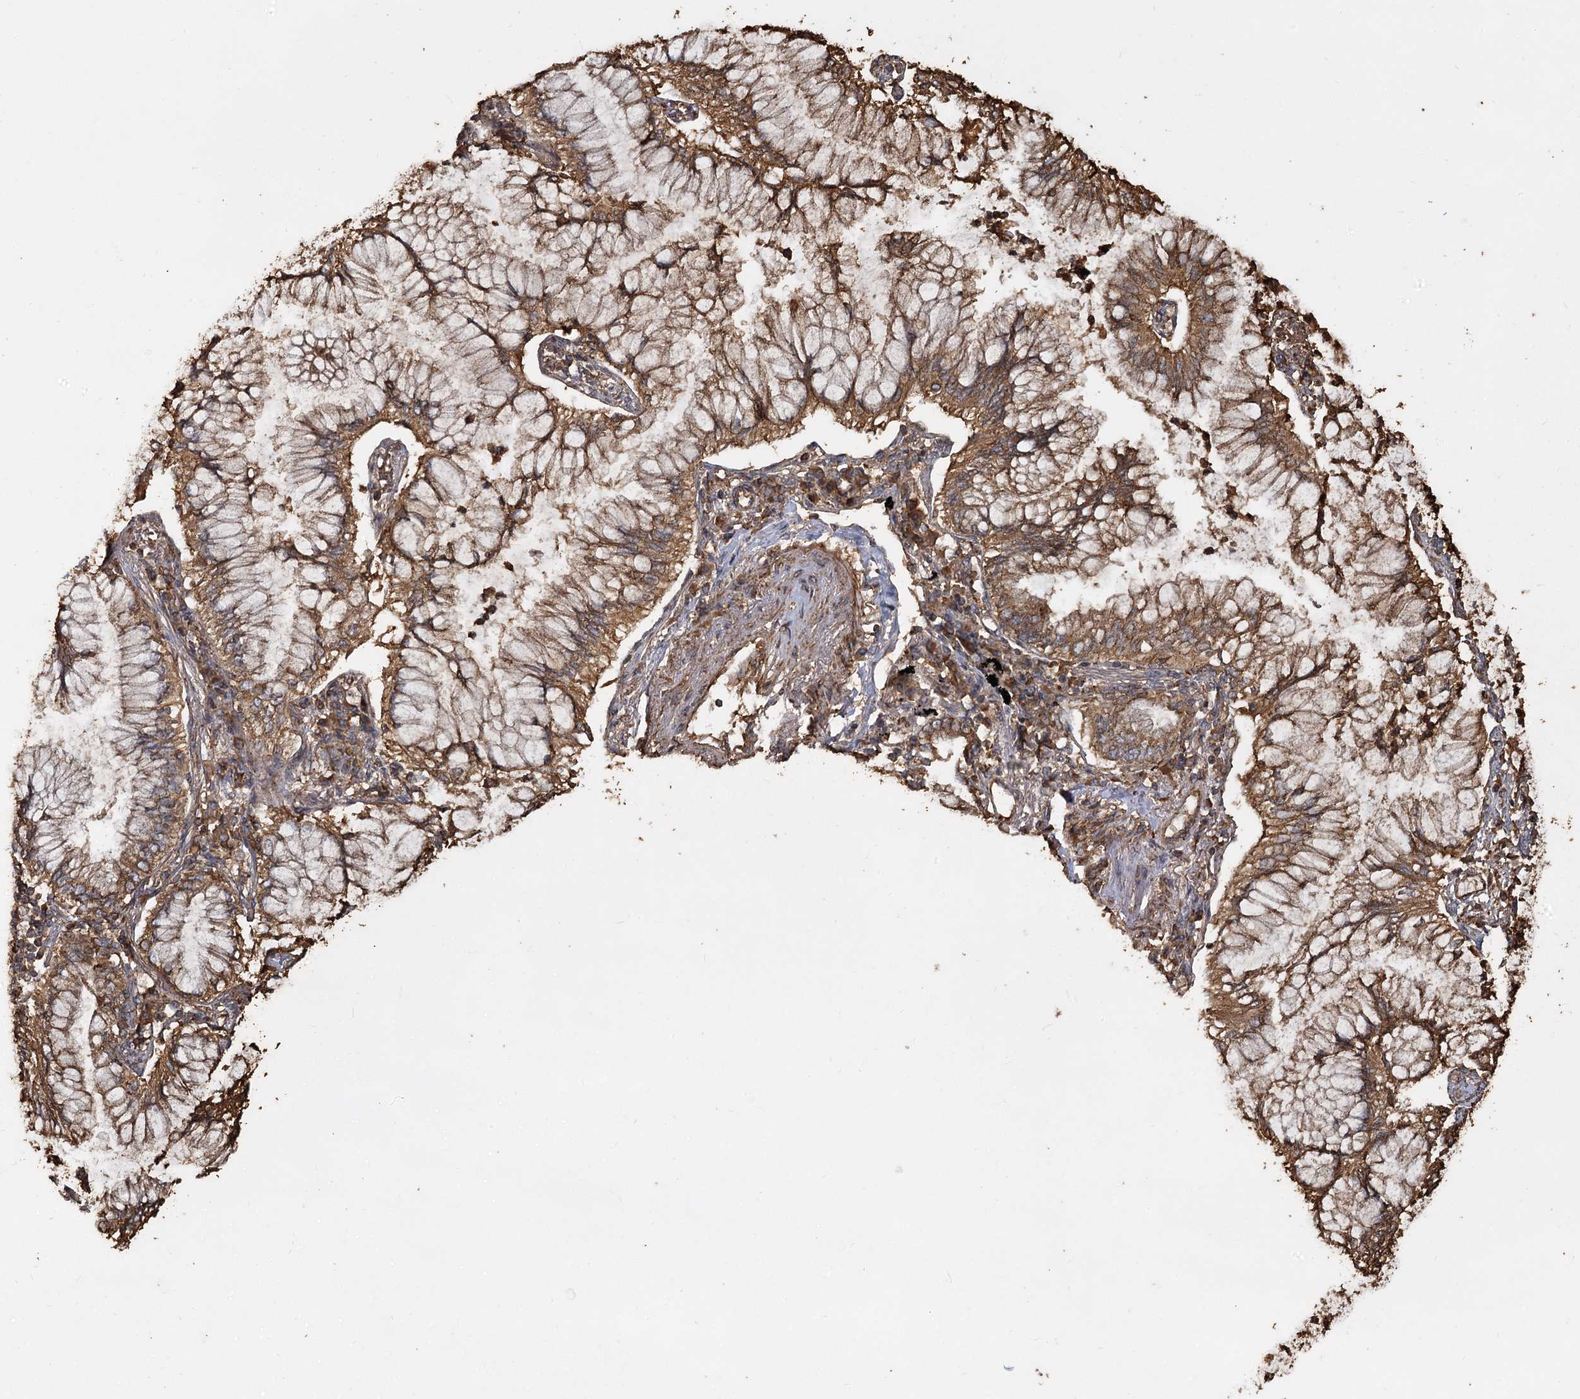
{"staining": {"intensity": "moderate", "quantity": ">75%", "location": "cytoplasmic/membranous"}, "tissue": "lung cancer", "cell_type": "Tumor cells", "image_type": "cancer", "snomed": [{"axis": "morphology", "description": "Adenocarcinoma, NOS"}, {"axis": "topography", "description": "Lung"}], "caption": "Protein staining of lung cancer (adenocarcinoma) tissue demonstrates moderate cytoplasmic/membranous positivity in about >75% of tumor cells. (brown staining indicates protein expression, while blue staining denotes nuclei).", "gene": "PIK3C2A", "patient": {"sex": "female", "age": 70}}